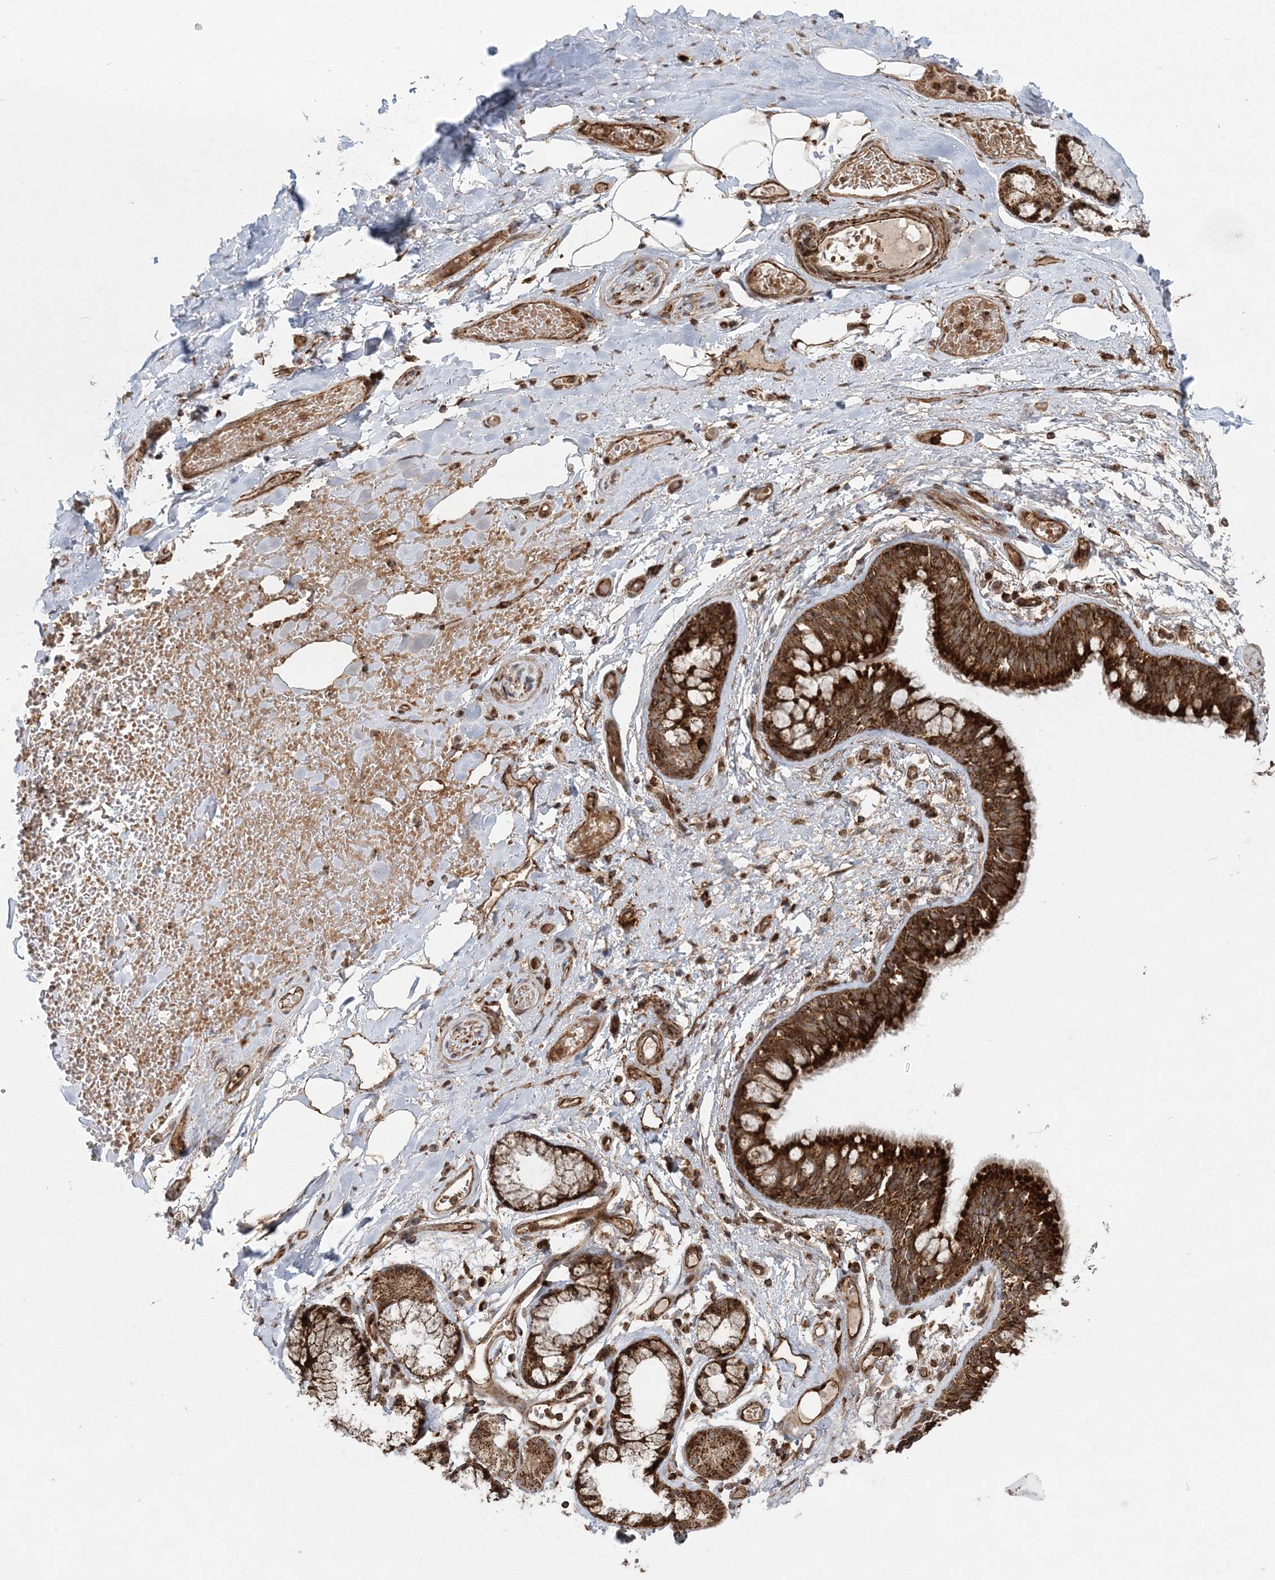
{"staining": {"intensity": "moderate", "quantity": ">75%", "location": "cytoplasmic/membranous"}, "tissue": "adipose tissue", "cell_type": "Adipocytes", "image_type": "normal", "snomed": [{"axis": "morphology", "description": "Normal tissue, NOS"}, {"axis": "topography", "description": "Cartilage tissue"}, {"axis": "topography", "description": "Bronchus"}], "caption": "Immunohistochemical staining of benign adipose tissue displays >75% levels of moderate cytoplasmic/membranous protein staining in approximately >75% of adipocytes. The staining is performed using DAB (3,3'-diaminobenzidine) brown chromogen to label protein expression. The nuclei are counter-stained blue using hematoxylin.", "gene": "LRPPRC", "patient": {"sex": "female", "age": 73}}